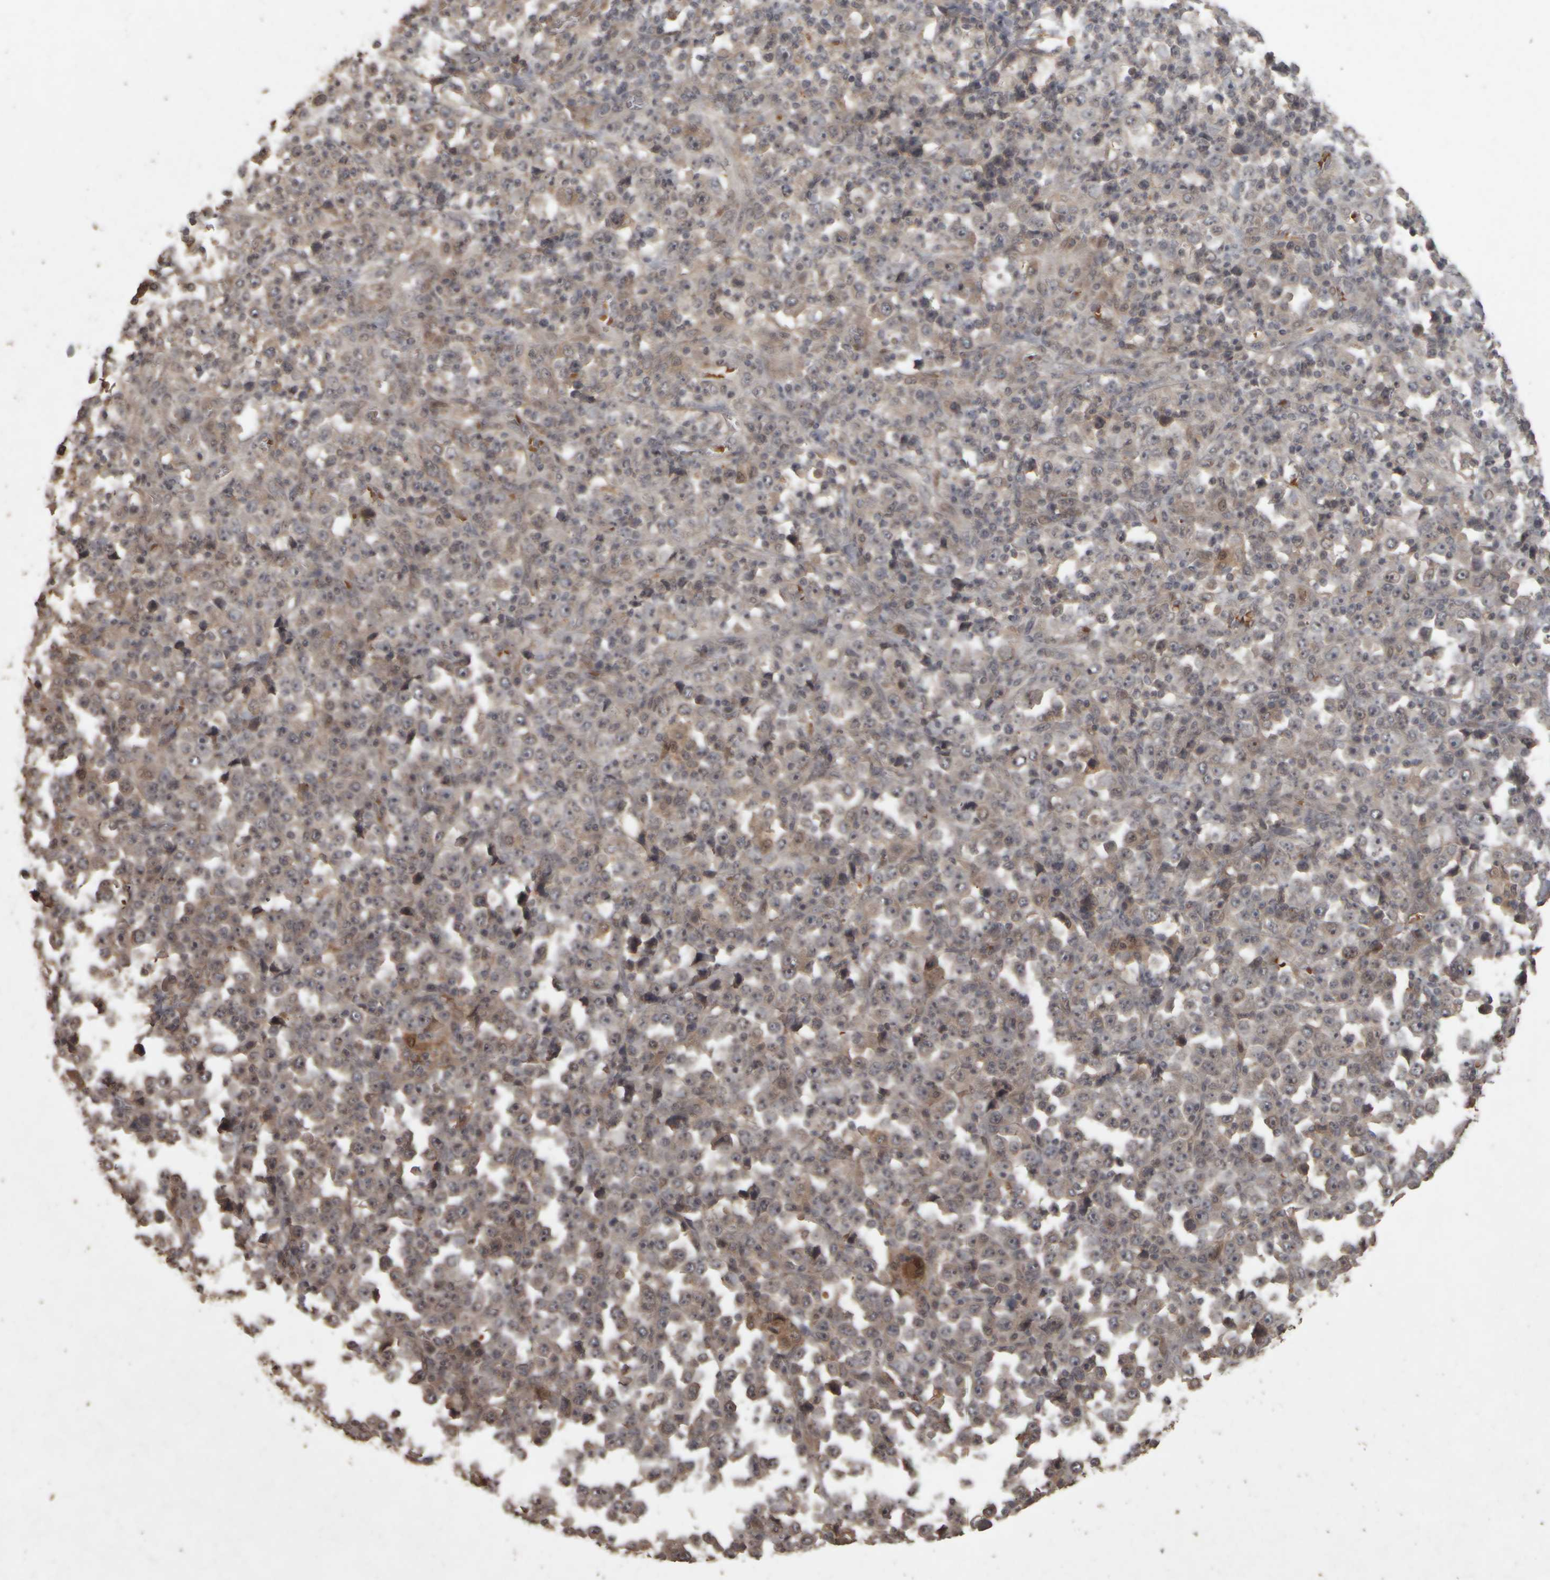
{"staining": {"intensity": "negative", "quantity": "none", "location": "none"}, "tissue": "stomach cancer", "cell_type": "Tumor cells", "image_type": "cancer", "snomed": [{"axis": "morphology", "description": "Normal tissue, NOS"}, {"axis": "morphology", "description": "Adenocarcinoma, NOS"}, {"axis": "topography", "description": "Stomach, upper"}, {"axis": "topography", "description": "Stomach"}], "caption": "The histopathology image displays no staining of tumor cells in stomach adenocarcinoma.", "gene": "ACO1", "patient": {"sex": "male", "age": 59}}